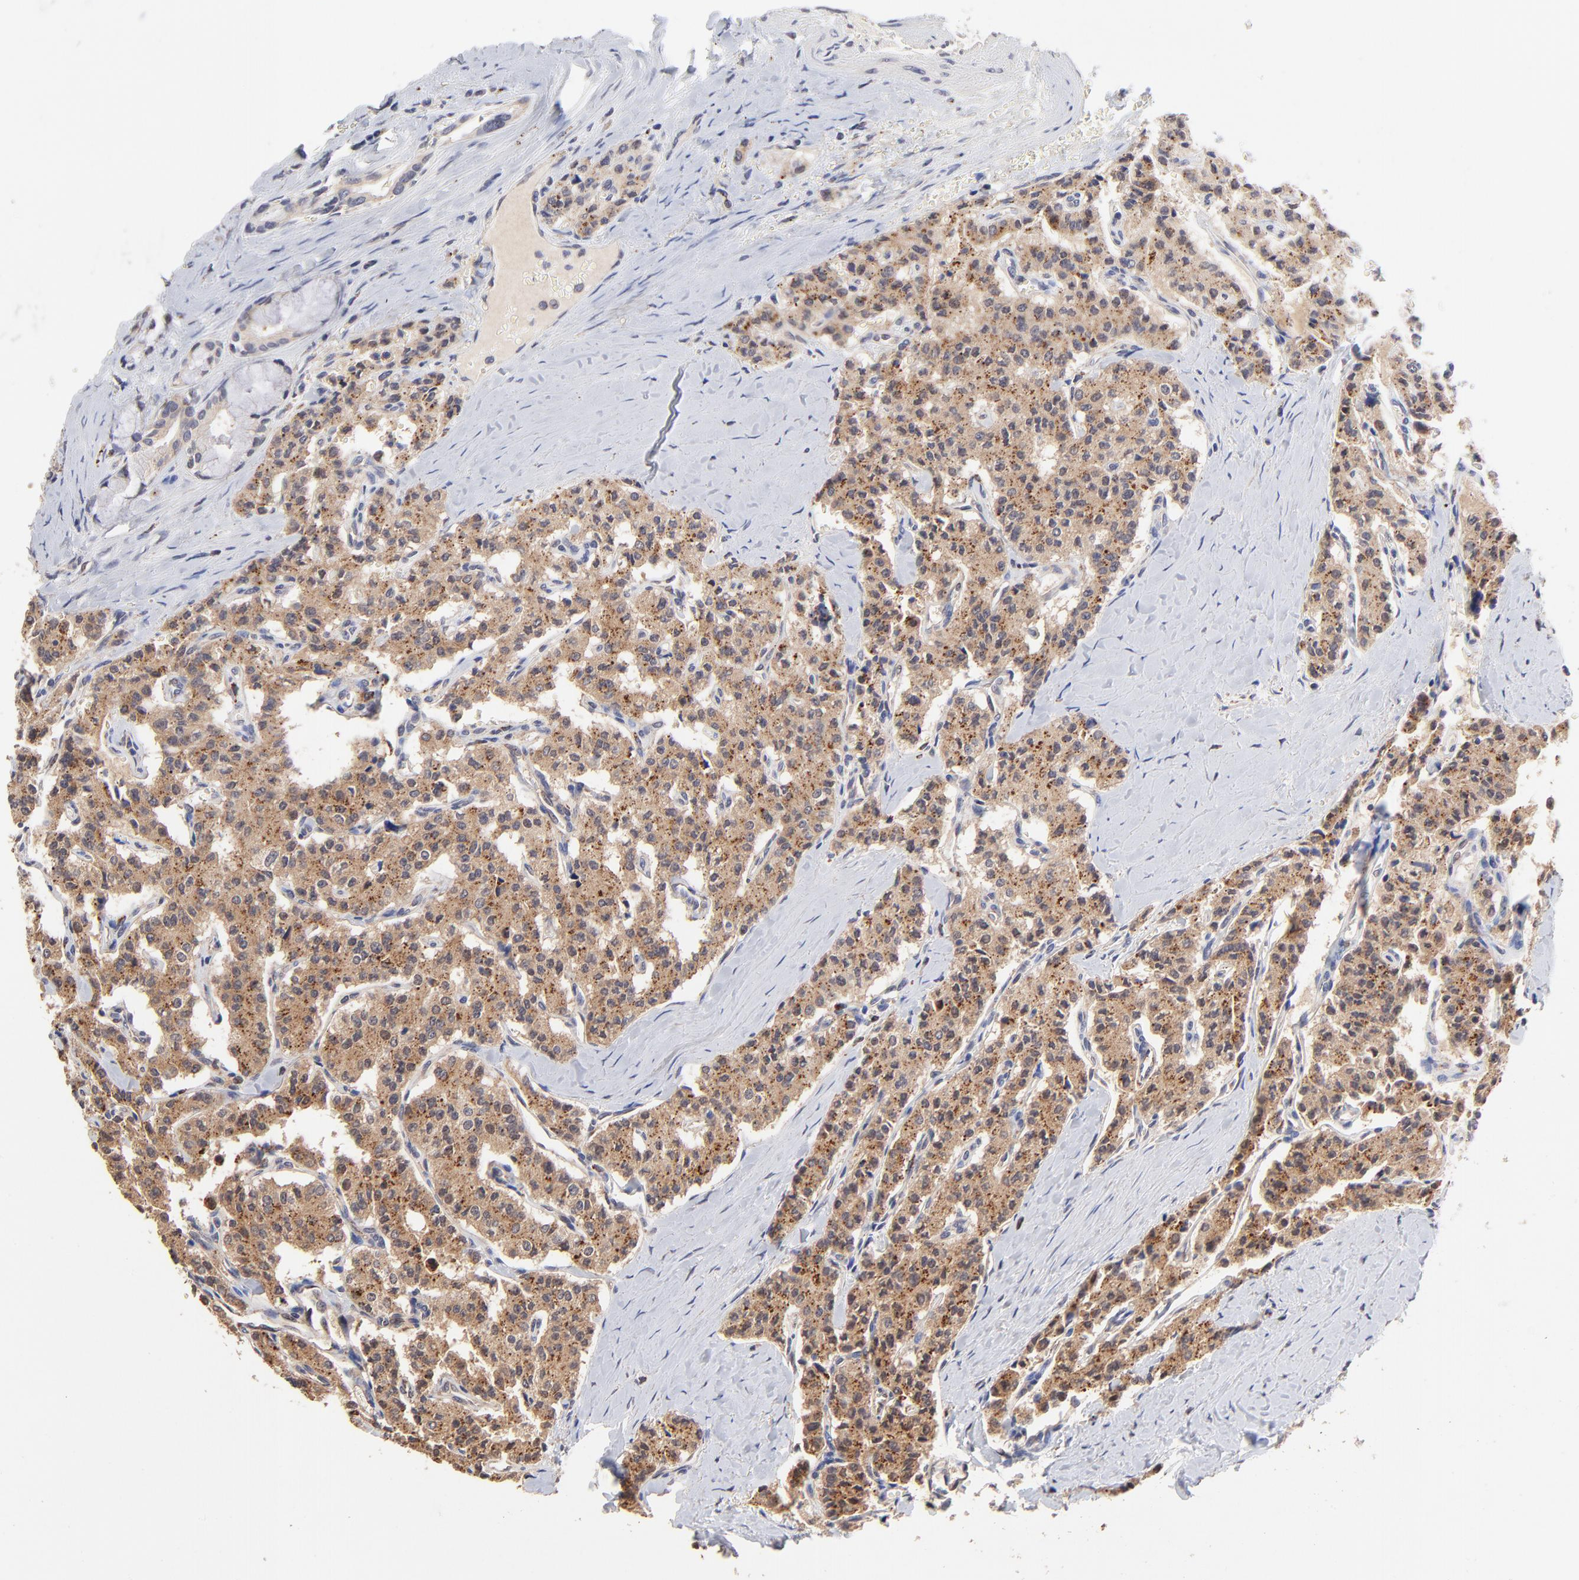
{"staining": {"intensity": "moderate", "quantity": ">75%", "location": "cytoplasmic/membranous"}, "tissue": "carcinoid", "cell_type": "Tumor cells", "image_type": "cancer", "snomed": [{"axis": "morphology", "description": "Carcinoid, malignant, NOS"}, {"axis": "topography", "description": "Bronchus"}], "caption": "Protein expression by immunohistochemistry shows moderate cytoplasmic/membranous expression in about >75% of tumor cells in carcinoid.", "gene": "PDE4B", "patient": {"sex": "male", "age": 55}}